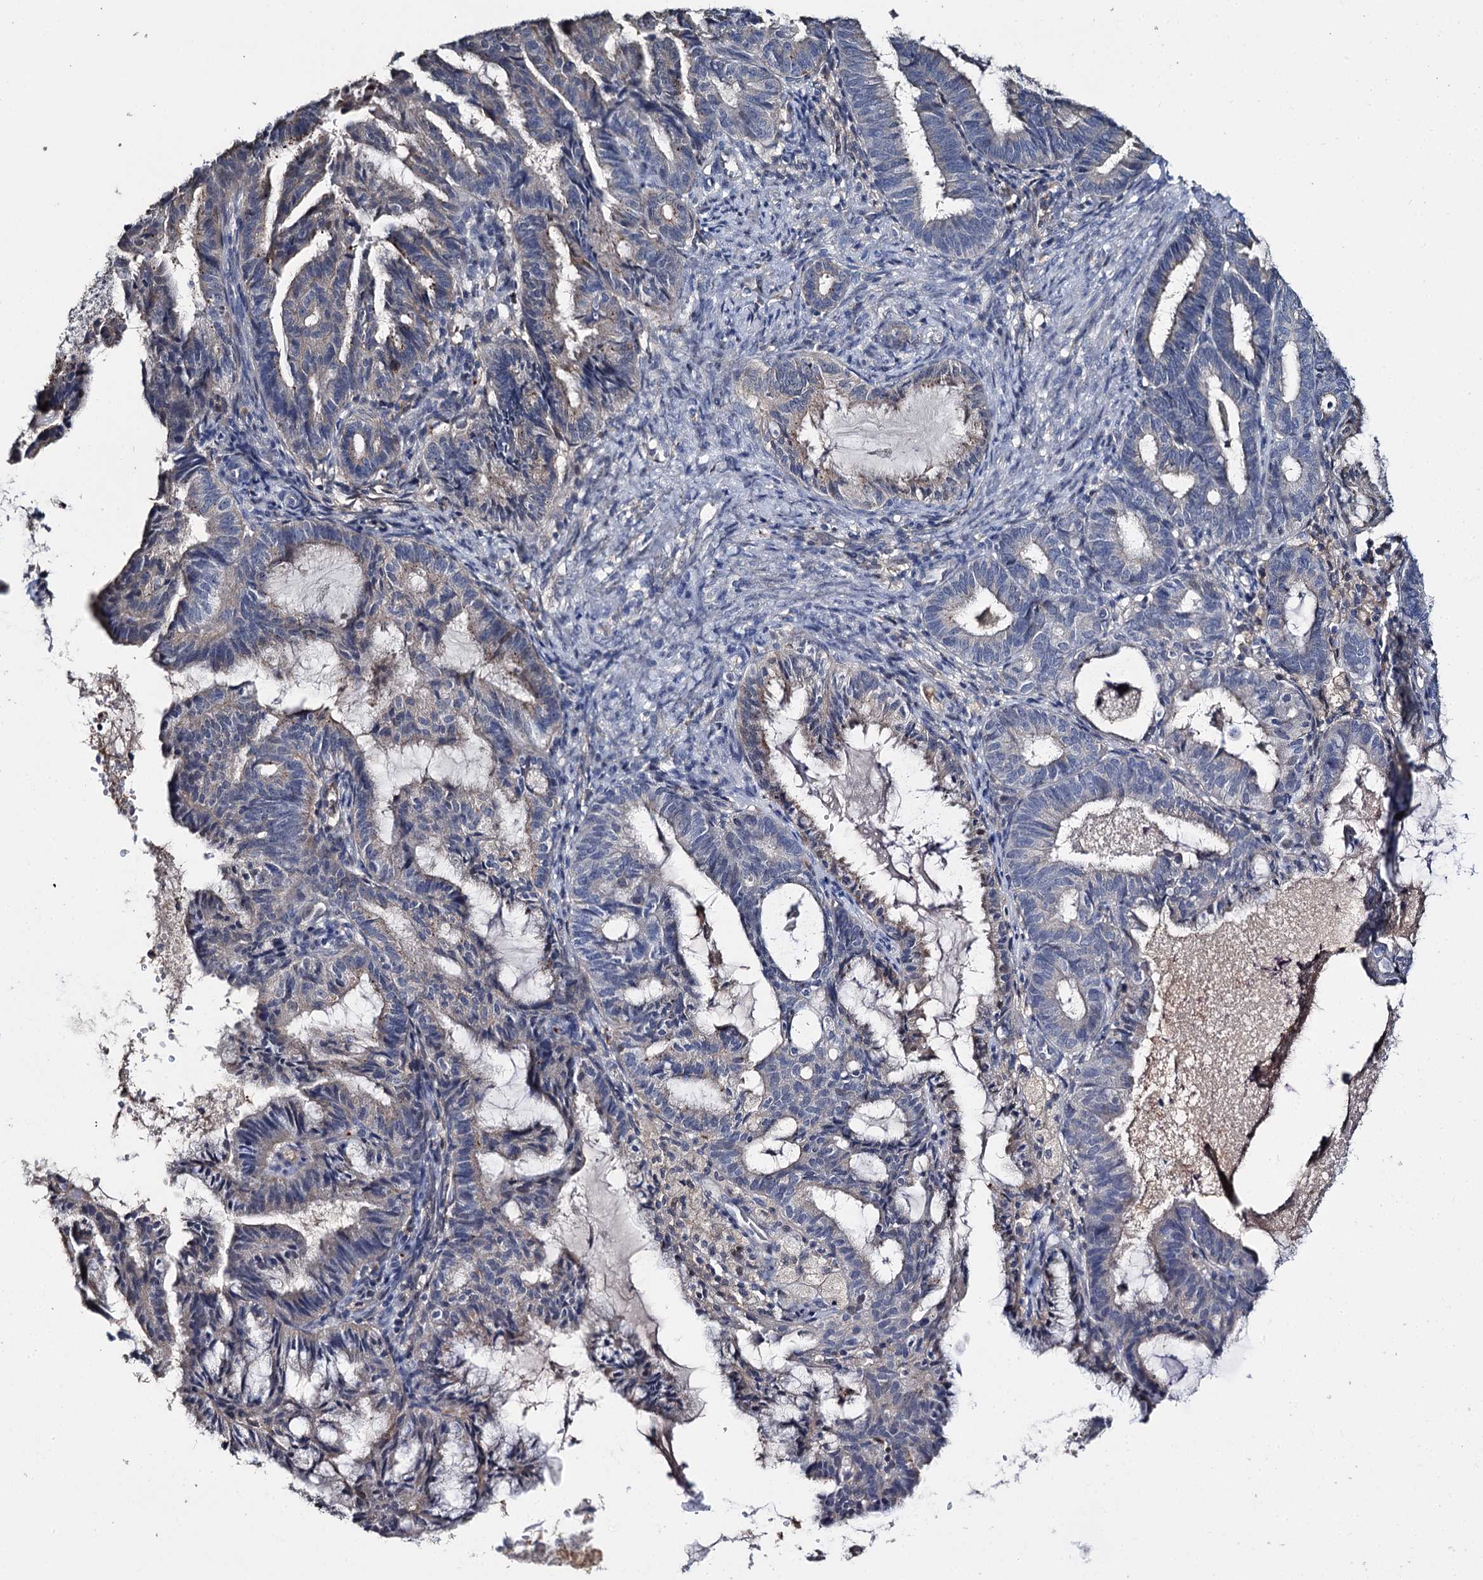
{"staining": {"intensity": "negative", "quantity": "none", "location": "none"}, "tissue": "endometrial cancer", "cell_type": "Tumor cells", "image_type": "cancer", "snomed": [{"axis": "morphology", "description": "Adenocarcinoma, NOS"}, {"axis": "topography", "description": "Endometrium"}], "caption": "High power microscopy image of an IHC micrograph of endometrial adenocarcinoma, revealing no significant positivity in tumor cells.", "gene": "DNAH6", "patient": {"sex": "female", "age": 86}}